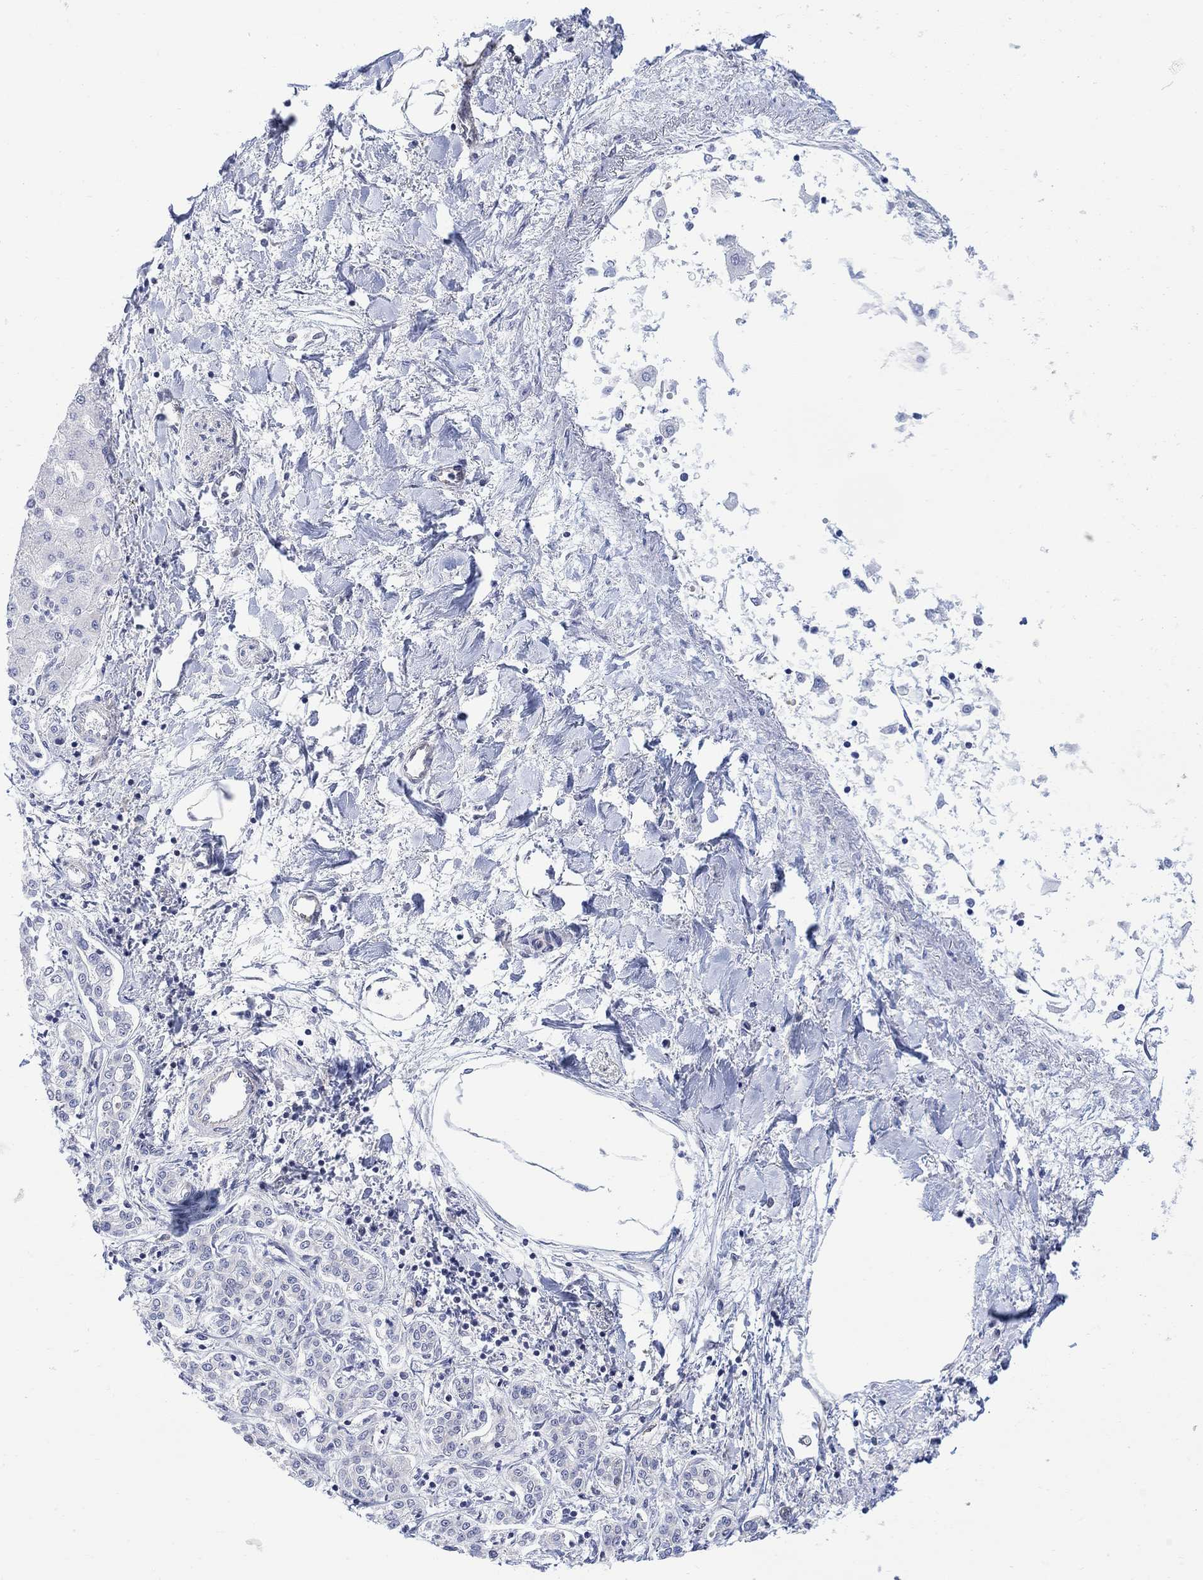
{"staining": {"intensity": "negative", "quantity": "none", "location": "none"}, "tissue": "liver cancer", "cell_type": "Tumor cells", "image_type": "cancer", "snomed": [{"axis": "morphology", "description": "Cholangiocarcinoma"}, {"axis": "topography", "description": "Liver"}], "caption": "The histopathology image reveals no significant positivity in tumor cells of cholangiocarcinoma (liver). Nuclei are stained in blue.", "gene": "GBP5", "patient": {"sex": "female", "age": 64}}